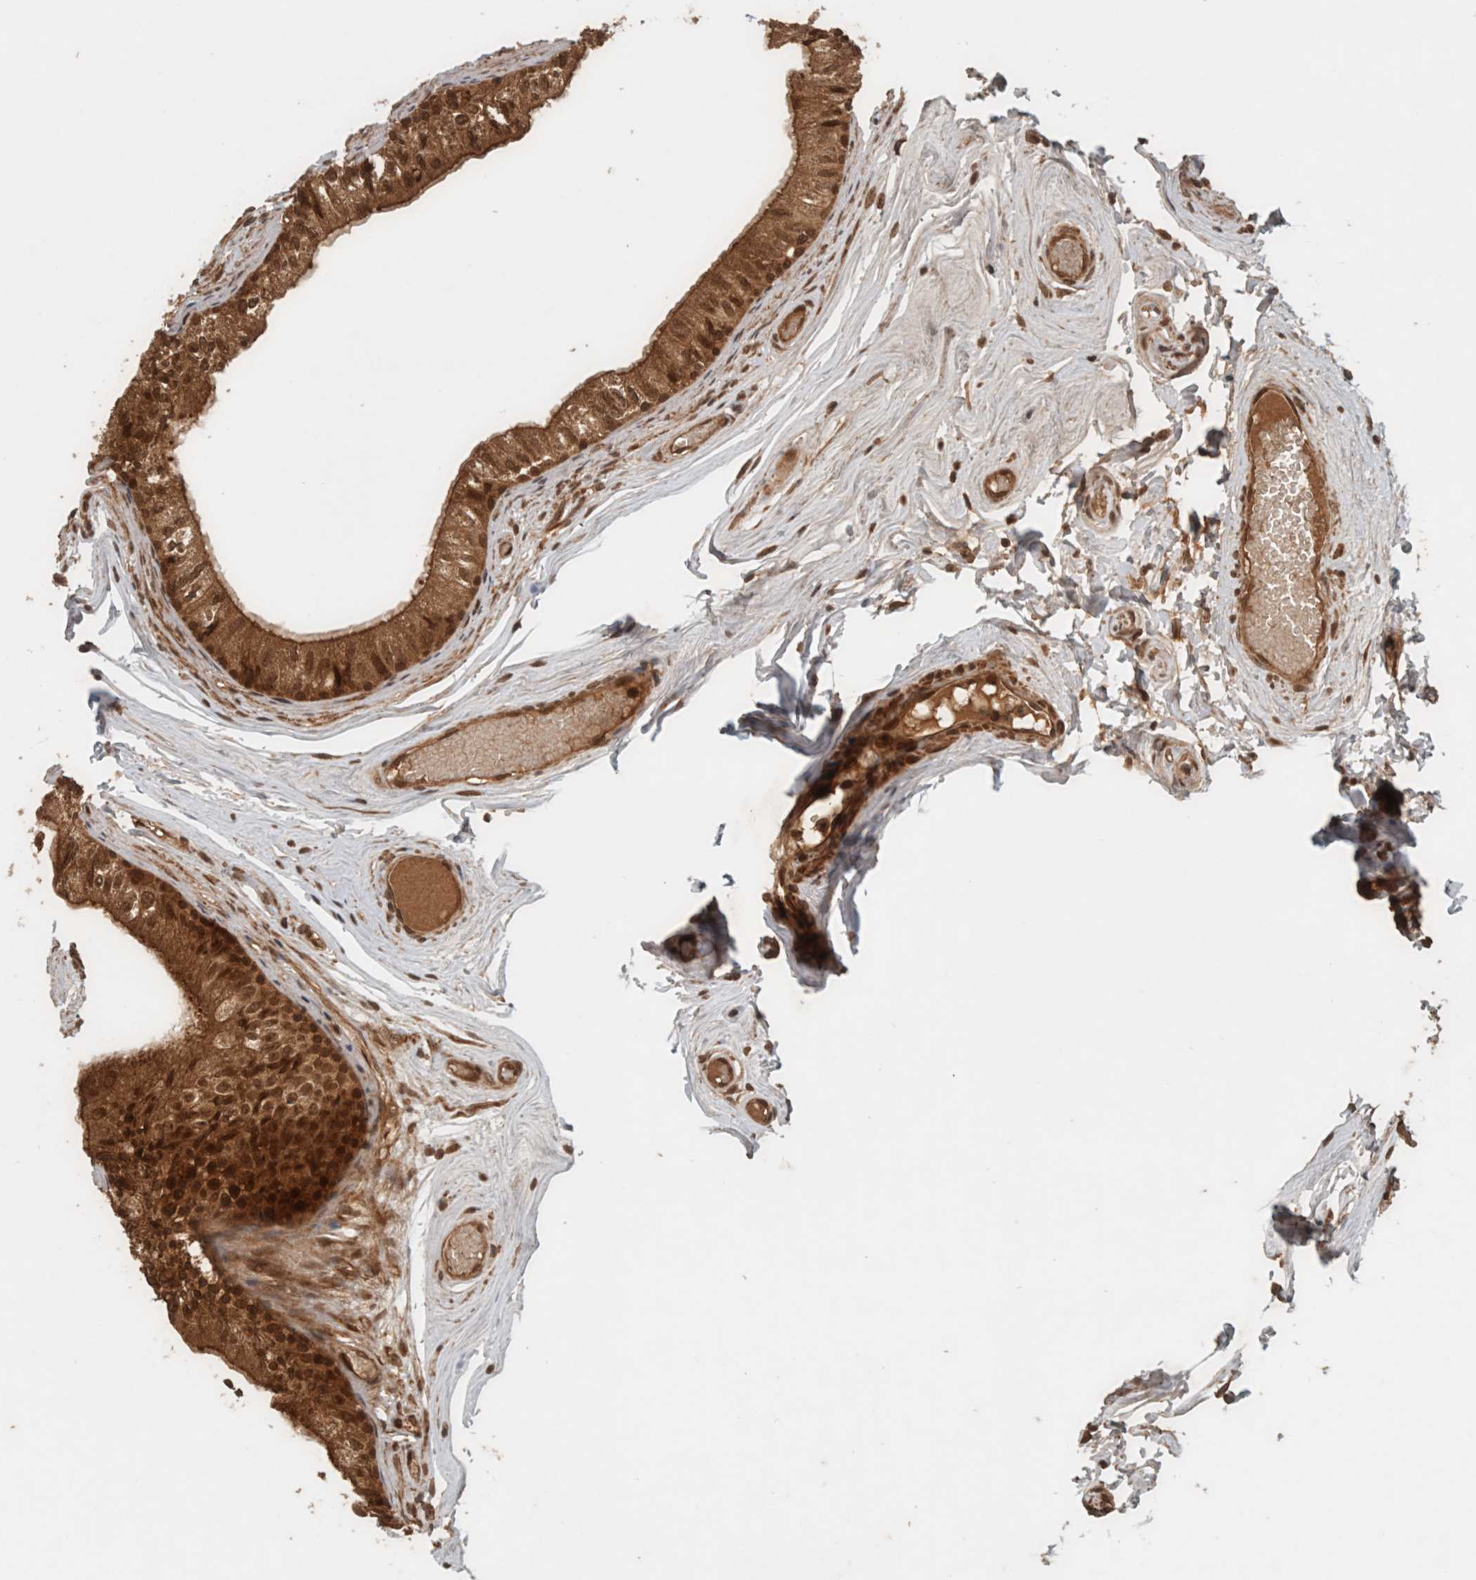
{"staining": {"intensity": "strong", "quantity": ">75%", "location": "cytoplasmic/membranous"}, "tissue": "epididymis", "cell_type": "Glandular cells", "image_type": "normal", "snomed": [{"axis": "morphology", "description": "Normal tissue, NOS"}, {"axis": "topography", "description": "Epididymis"}], "caption": "A micrograph of human epididymis stained for a protein demonstrates strong cytoplasmic/membranous brown staining in glandular cells.", "gene": "CNTROB", "patient": {"sex": "male", "age": 79}}